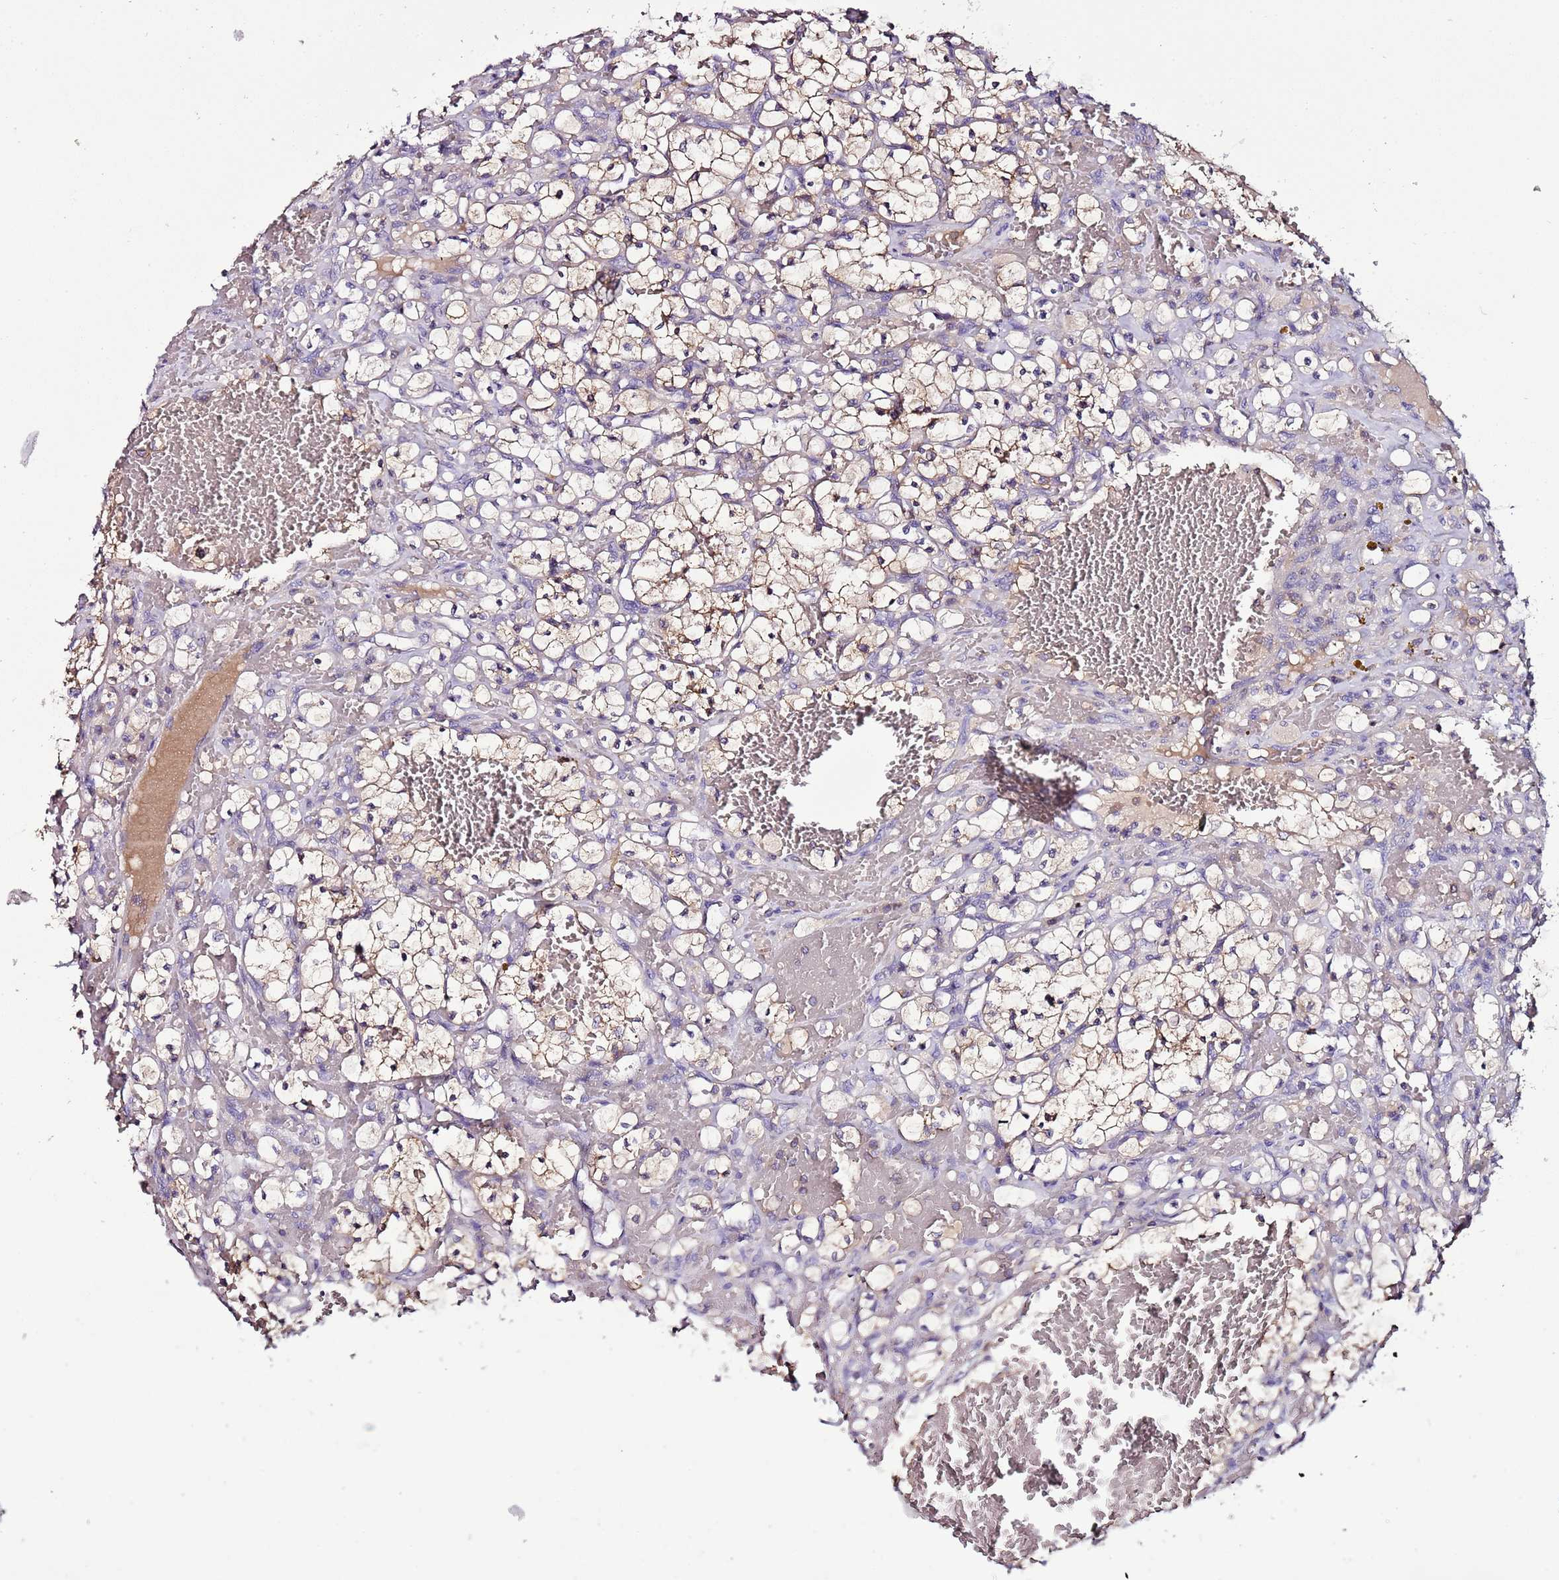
{"staining": {"intensity": "weak", "quantity": "<25%", "location": "cytoplasmic/membranous"}, "tissue": "renal cancer", "cell_type": "Tumor cells", "image_type": "cancer", "snomed": [{"axis": "morphology", "description": "Adenocarcinoma, NOS"}, {"axis": "topography", "description": "Kidney"}], "caption": "This photomicrograph is of renal adenocarcinoma stained with immunohistochemistry to label a protein in brown with the nuclei are counter-stained blue. There is no positivity in tumor cells.", "gene": "IGIP", "patient": {"sex": "female", "age": 69}}